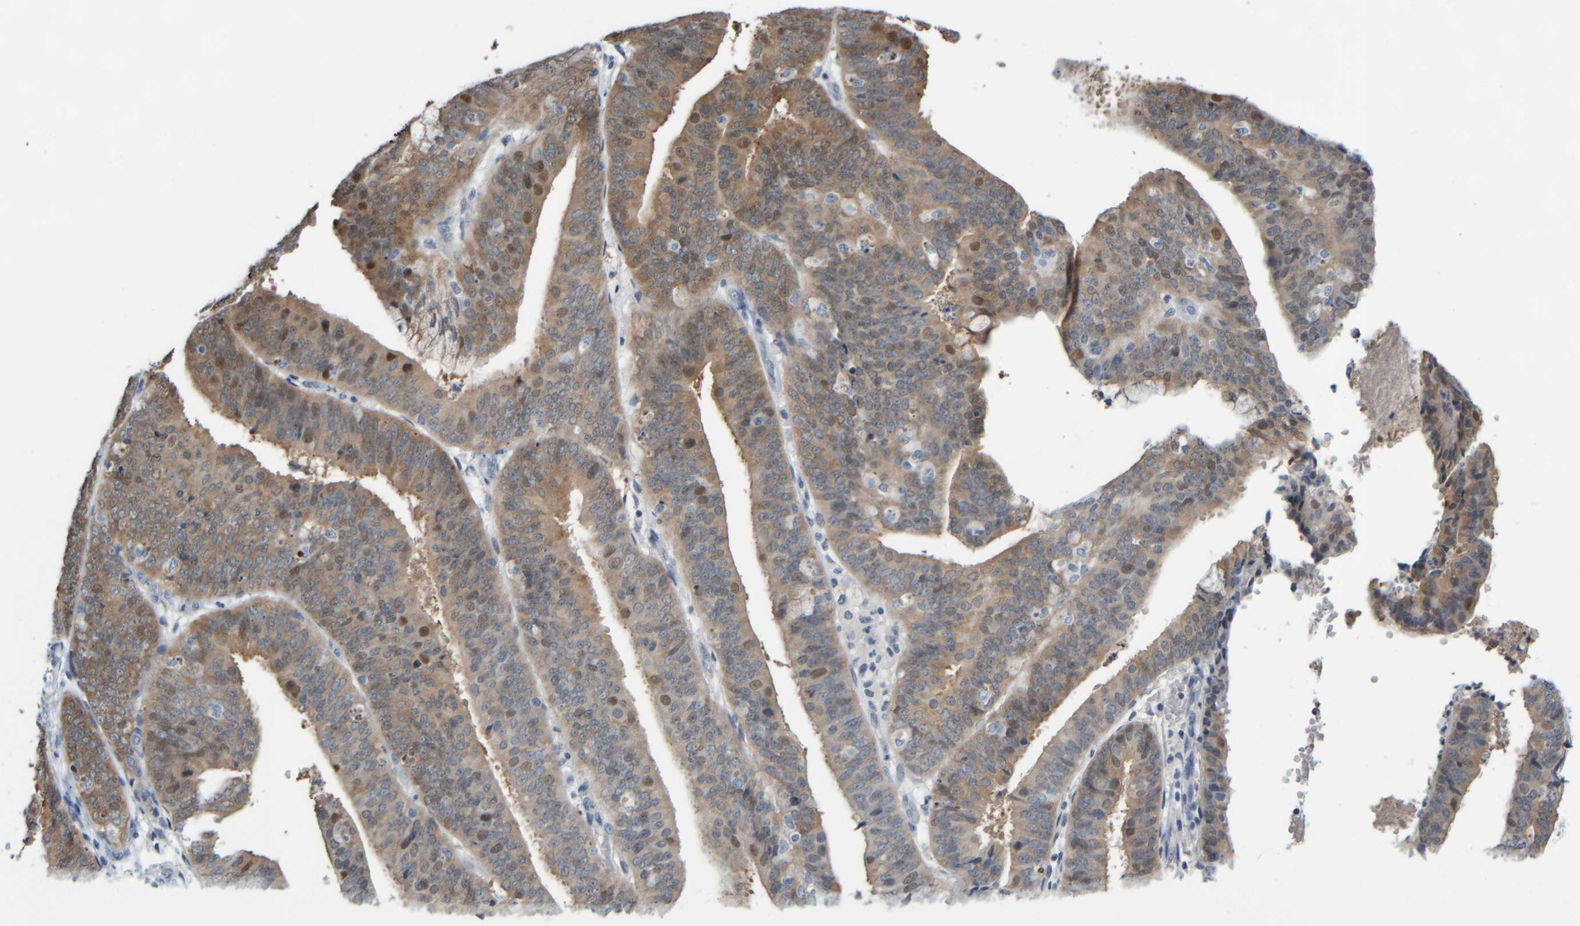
{"staining": {"intensity": "weak", "quantity": ">75%", "location": "cytoplasmic/membranous"}, "tissue": "endometrial cancer", "cell_type": "Tumor cells", "image_type": "cancer", "snomed": [{"axis": "morphology", "description": "Adenocarcinoma, NOS"}, {"axis": "topography", "description": "Endometrium"}], "caption": "Tumor cells display low levels of weak cytoplasmic/membranous staining in approximately >75% of cells in endometrial adenocarcinoma. The staining is performed using DAB (3,3'-diaminobenzidine) brown chromogen to label protein expression. The nuclei are counter-stained blue using hematoxylin.", "gene": "COL14A1", "patient": {"sex": "female", "age": 63}}